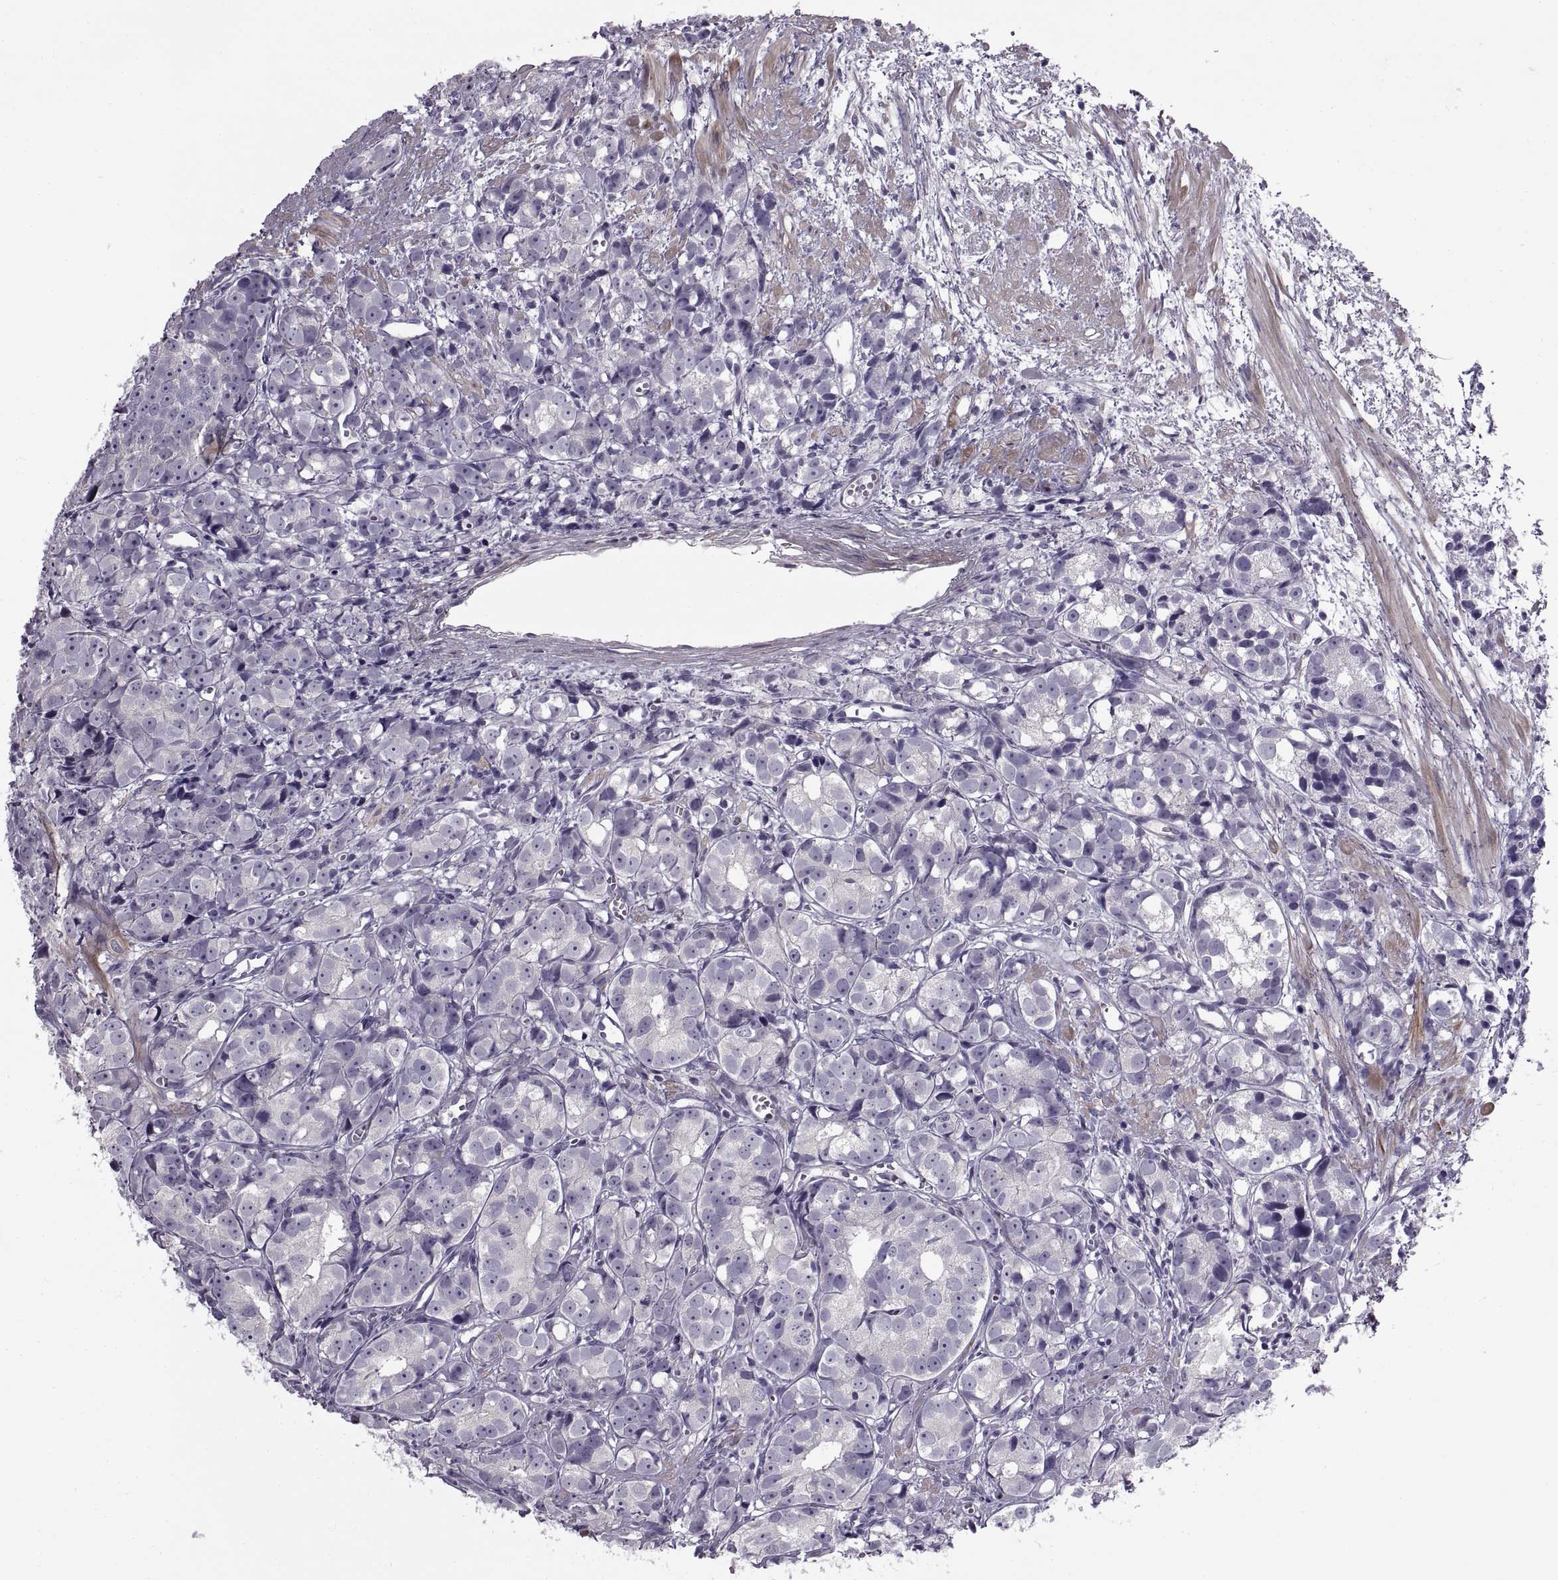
{"staining": {"intensity": "negative", "quantity": "none", "location": "none"}, "tissue": "prostate cancer", "cell_type": "Tumor cells", "image_type": "cancer", "snomed": [{"axis": "morphology", "description": "Adenocarcinoma, High grade"}, {"axis": "topography", "description": "Prostate"}], "caption": "Immunohistochemistry micrograph of adenocarcinoma (high-grade) (prostate) stained for a protein (brown), which displays no expression in tumor cells. (Stains: DAB IHC with hematoxylin counter stain, Microscopy: brightfield microscopy at high magnification).", "gene": "BSPH1", "patient": {"sex": "male", "age": 77}}